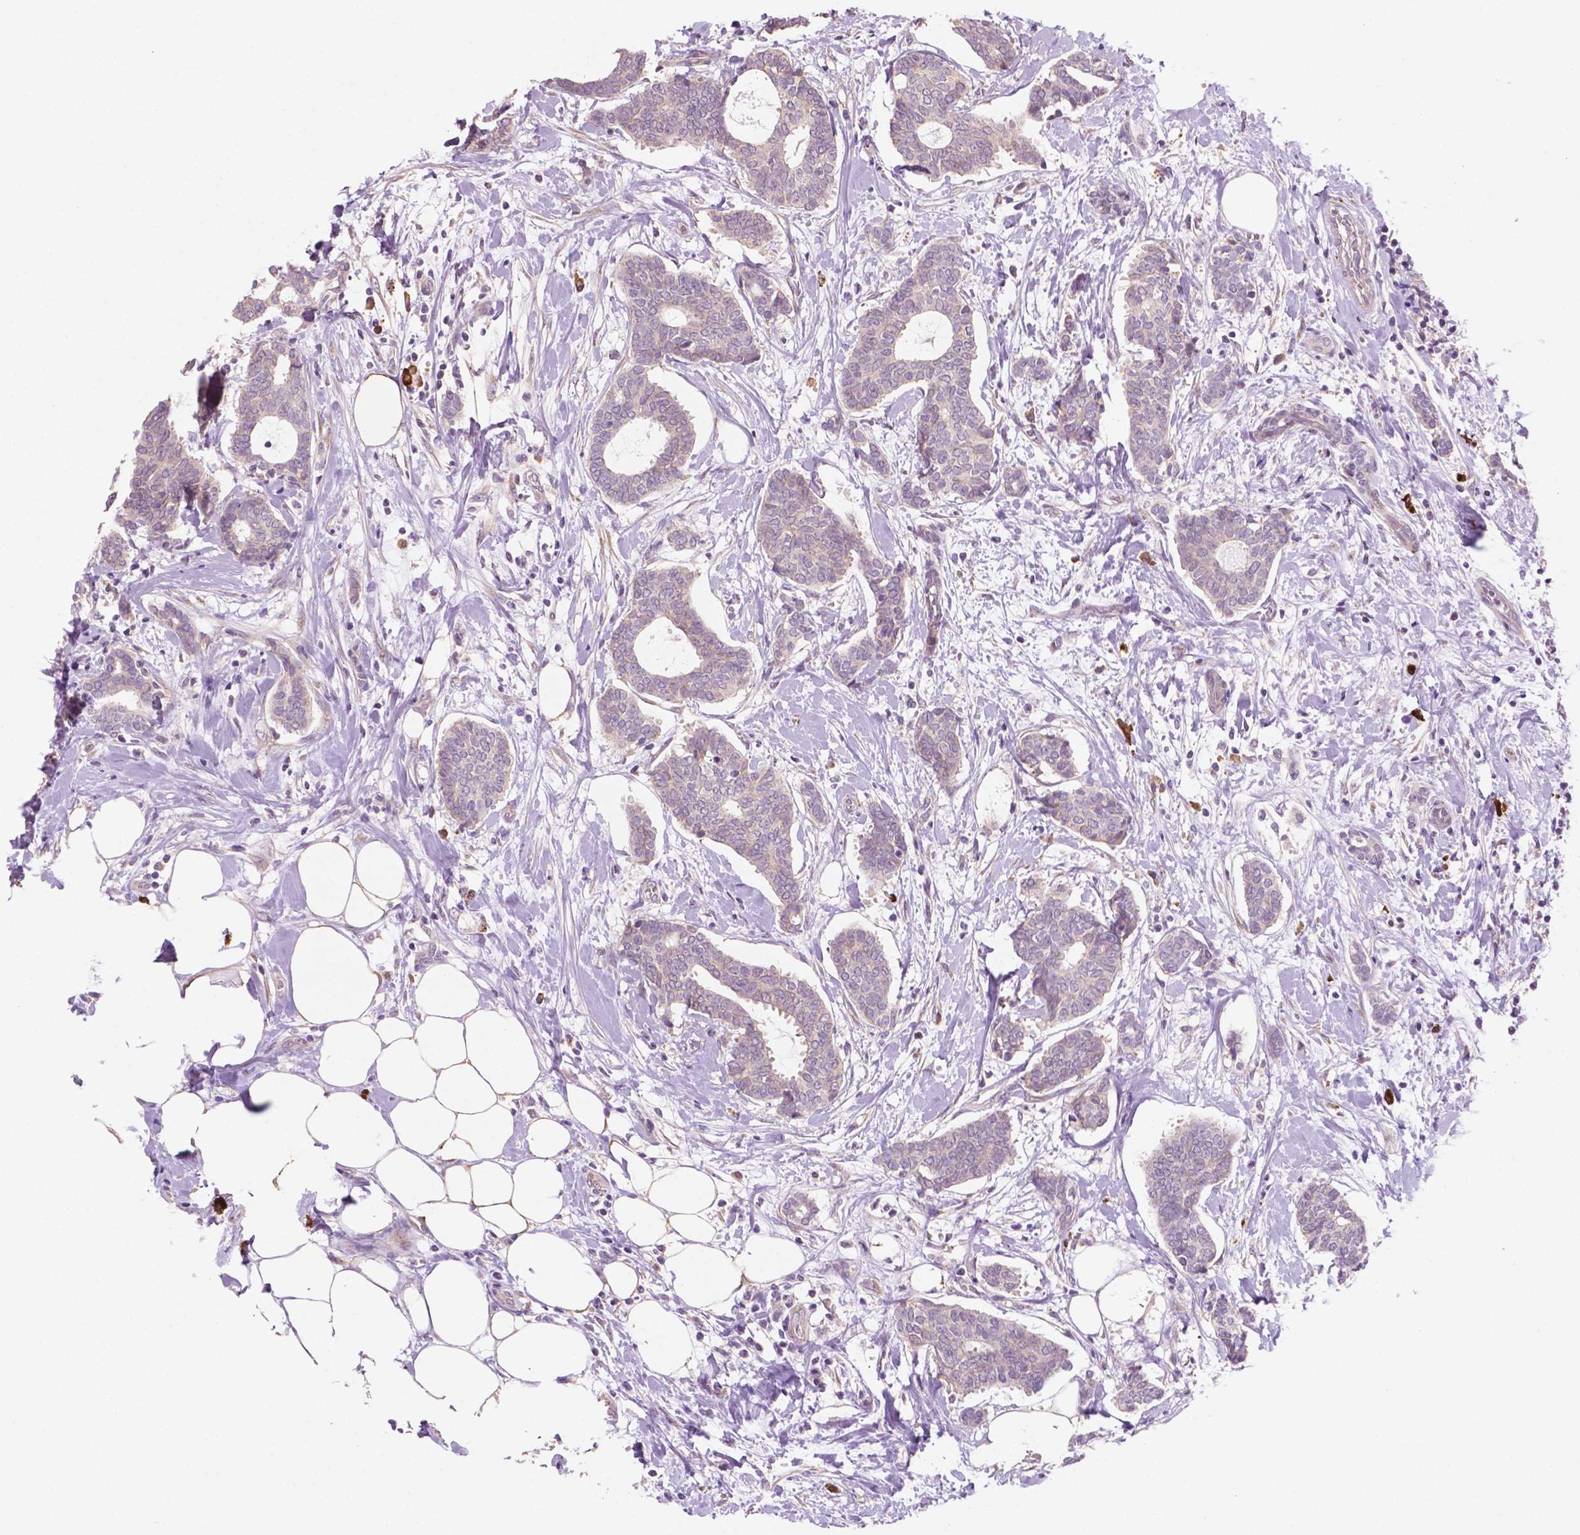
{"staining": {"intensity": "negative", "quantity": "none", "location": "none"}, "tissue": "breast cancer", "cell_type": "Tumor cells", "image_type": "cancer", "snomed": [{"axis": "morphology", "description": "Intraductal carcinoma, in situ"}, {"axis": "morphology", "description": "Duct carcinoma"}, {"axis": "morphology", "description": "Lobular carcinoma, in situ"}, {"axis": "topography", "description": "Breast"}], "caption": "IHC photomicrograph of neoplastic tissue: human breast cancer stained with DAB (3,3'-diaminobenzidine) exhibits no significant protein positivity in tumor cells.", "gene": "LRP1B", "patient": {"sex": "female", "age": 44}}